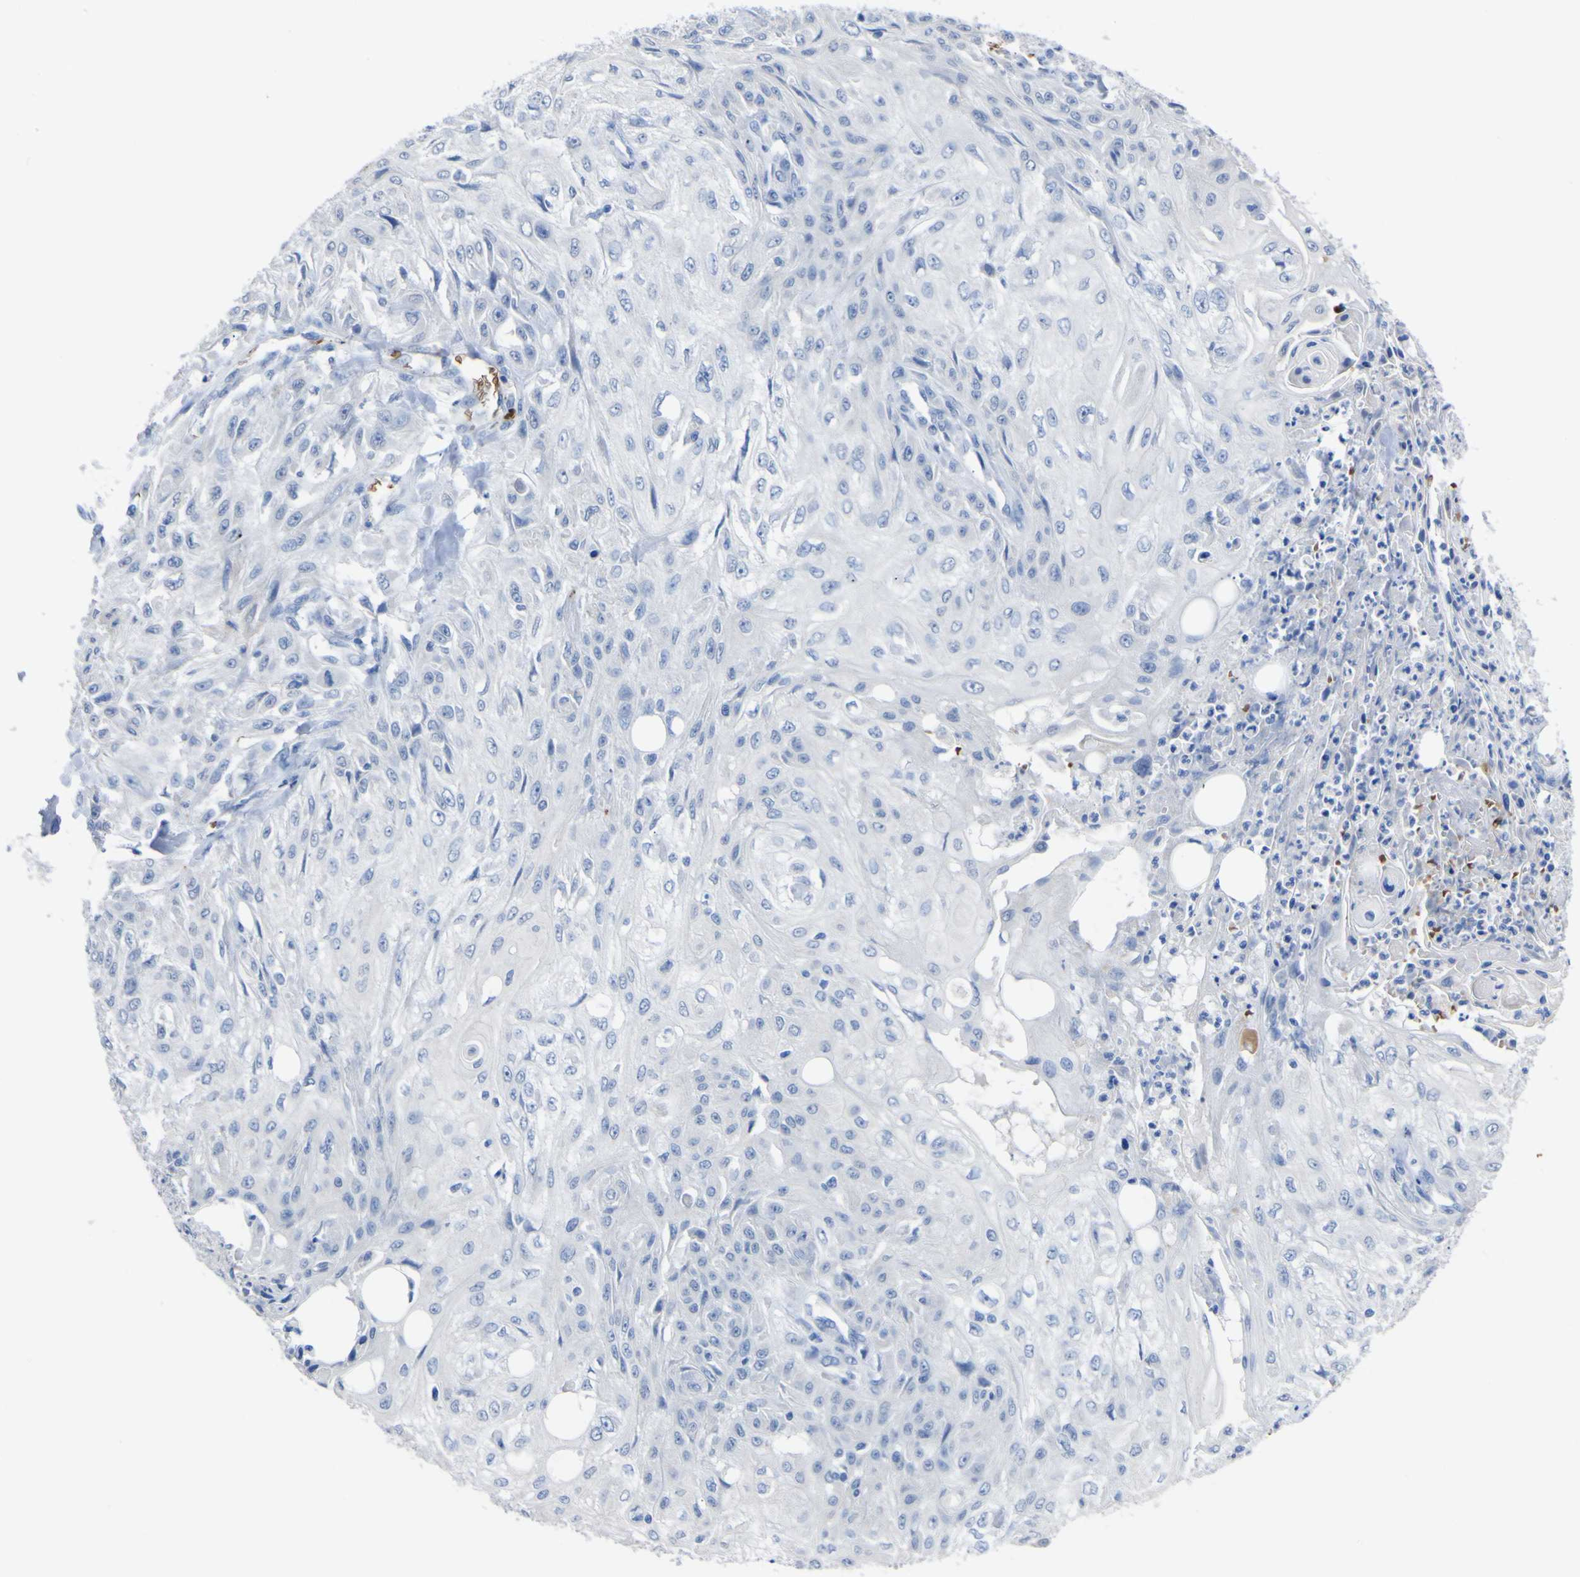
{"staining": {"intensity": "negative", "quantity": "none", "location": "none"}, "tissue": "skin cancer", "cell_type": "Tumor cells", "image_type": "cancer", "snomed": [{"axis": "morphology", "description": "Squamous cell carcinoma, NOS"}, {"axis": "topography", "description": "Skin"}], "caption": "Tumor cells show no significant protein positivity in skin cancer (squamous cell carcinoma).", "gene": "GCM1", "patient": {"sex": "male", "age": 75}}